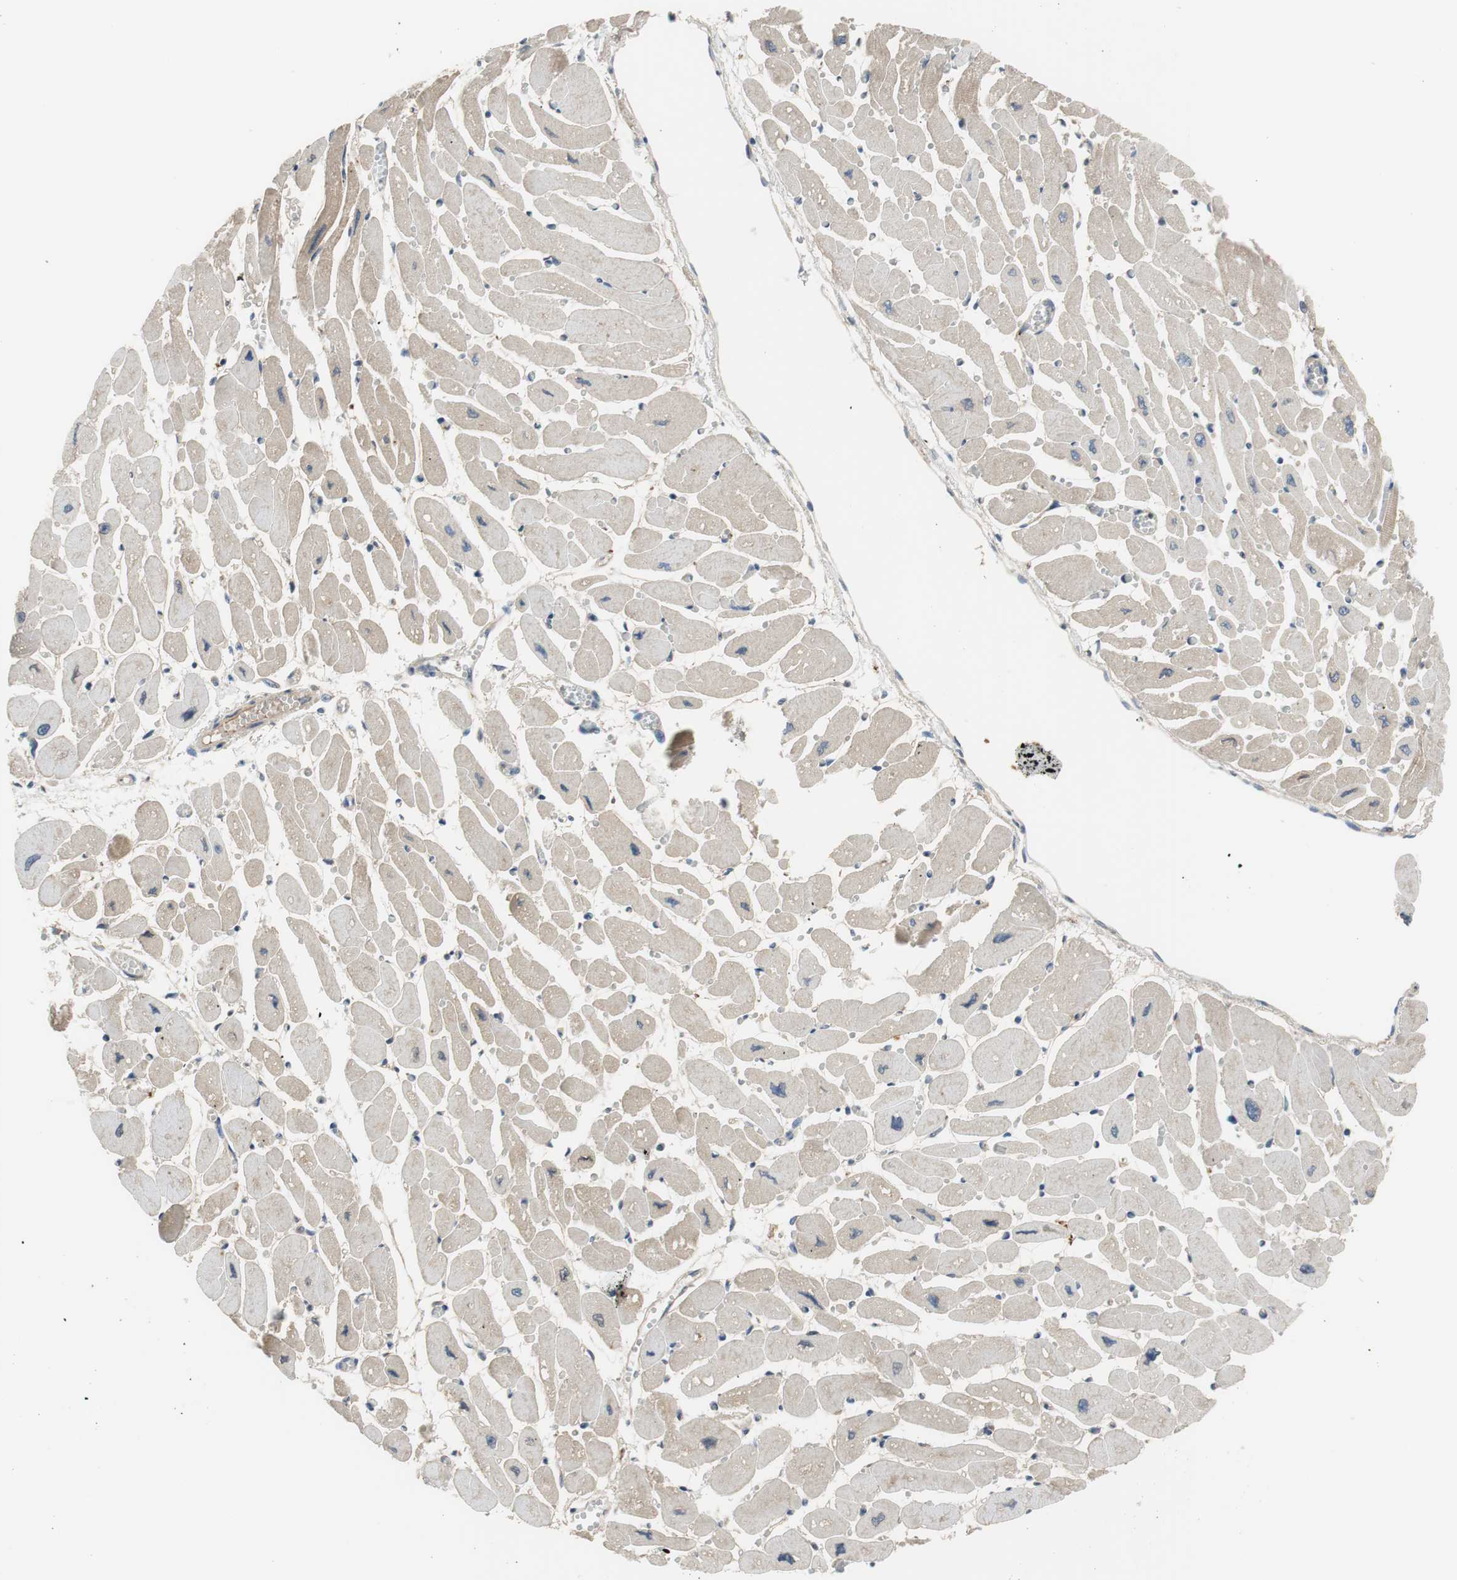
{"staining": {"intensity": "weak", "quantity": "25%-75%", "location": "cytoplasmic/membranous"}, "tissue": "heart muscle", "cell_type": "Cardiomyocytes", "image_type": "normal", "snomed": [{"axis": "morphology", "description": "Normal tissue, NOS"}, {"axis": "topography", "description": "Heart"}], "caption": "DAB (3,3'-diaminobenzidine) immunohistochemical staining of unremarkable heart muscle displays weak cytoplasmic/membranous protein staining in approximately 25%-75% of cardiomyocytes. (DAB IHC with brightfield microscopy, high magnification).", "gene": "C4A", "patient": {"sex": "female", "age": 54}}